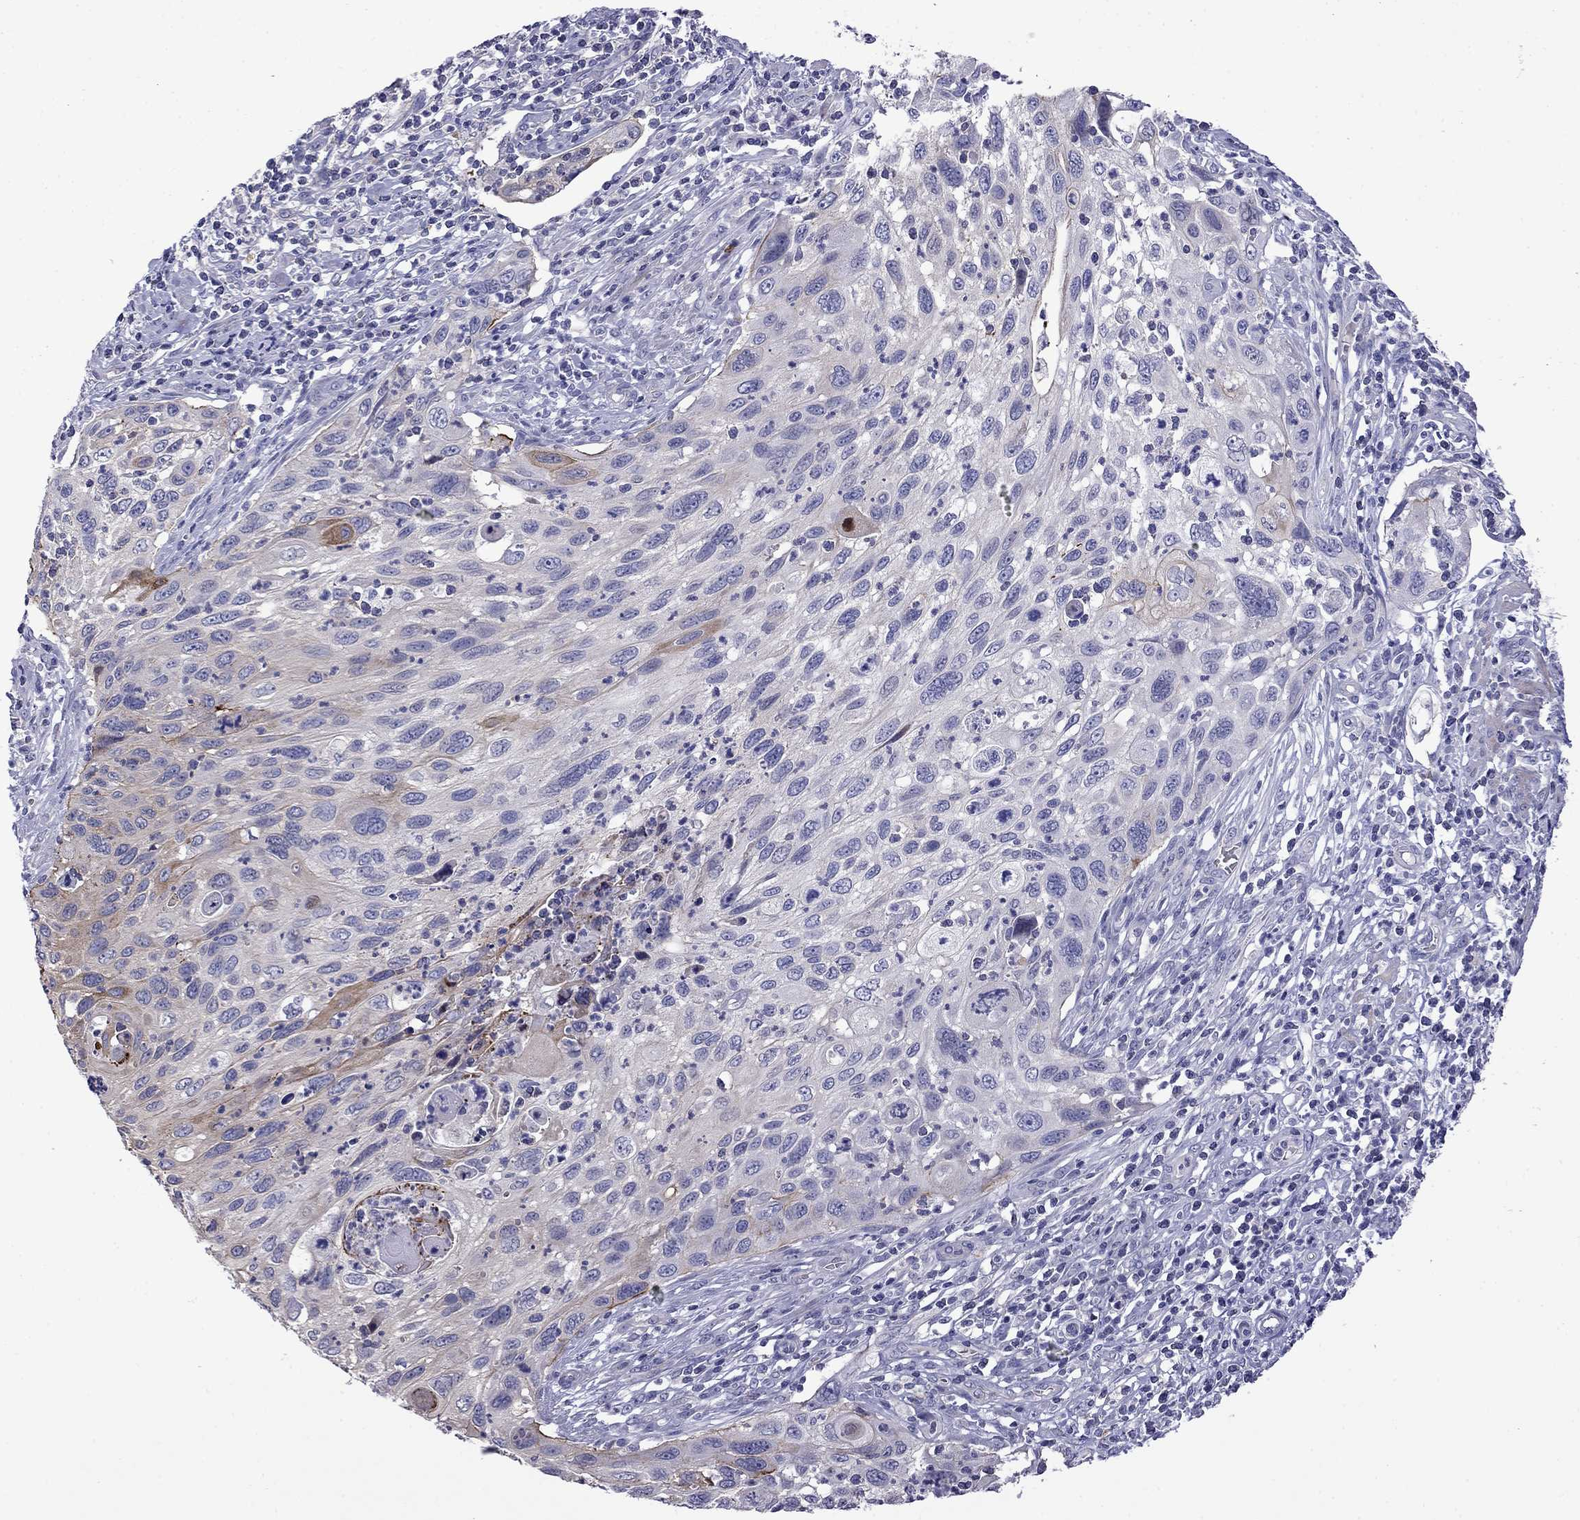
{"staining": {"intensity": "weak", "quantity": "<25%", "location": "cytoplasmic/membranous"}, "tissue": "cervical cancer", "cell_type": "Tumor cells", "image_type": "cancer", "snomed": [{"axis": "morphology", "description": "Squamous cell carcinoma, NOS"}, {"axis": "topography", "description": "Cervix"}], "caption": "The IHC image has no significant staining in tumor cells of cervical squamous cell carcinoma tissue.", "gene": "PRR18", "patient": {"sex": "female", "age": 70}}